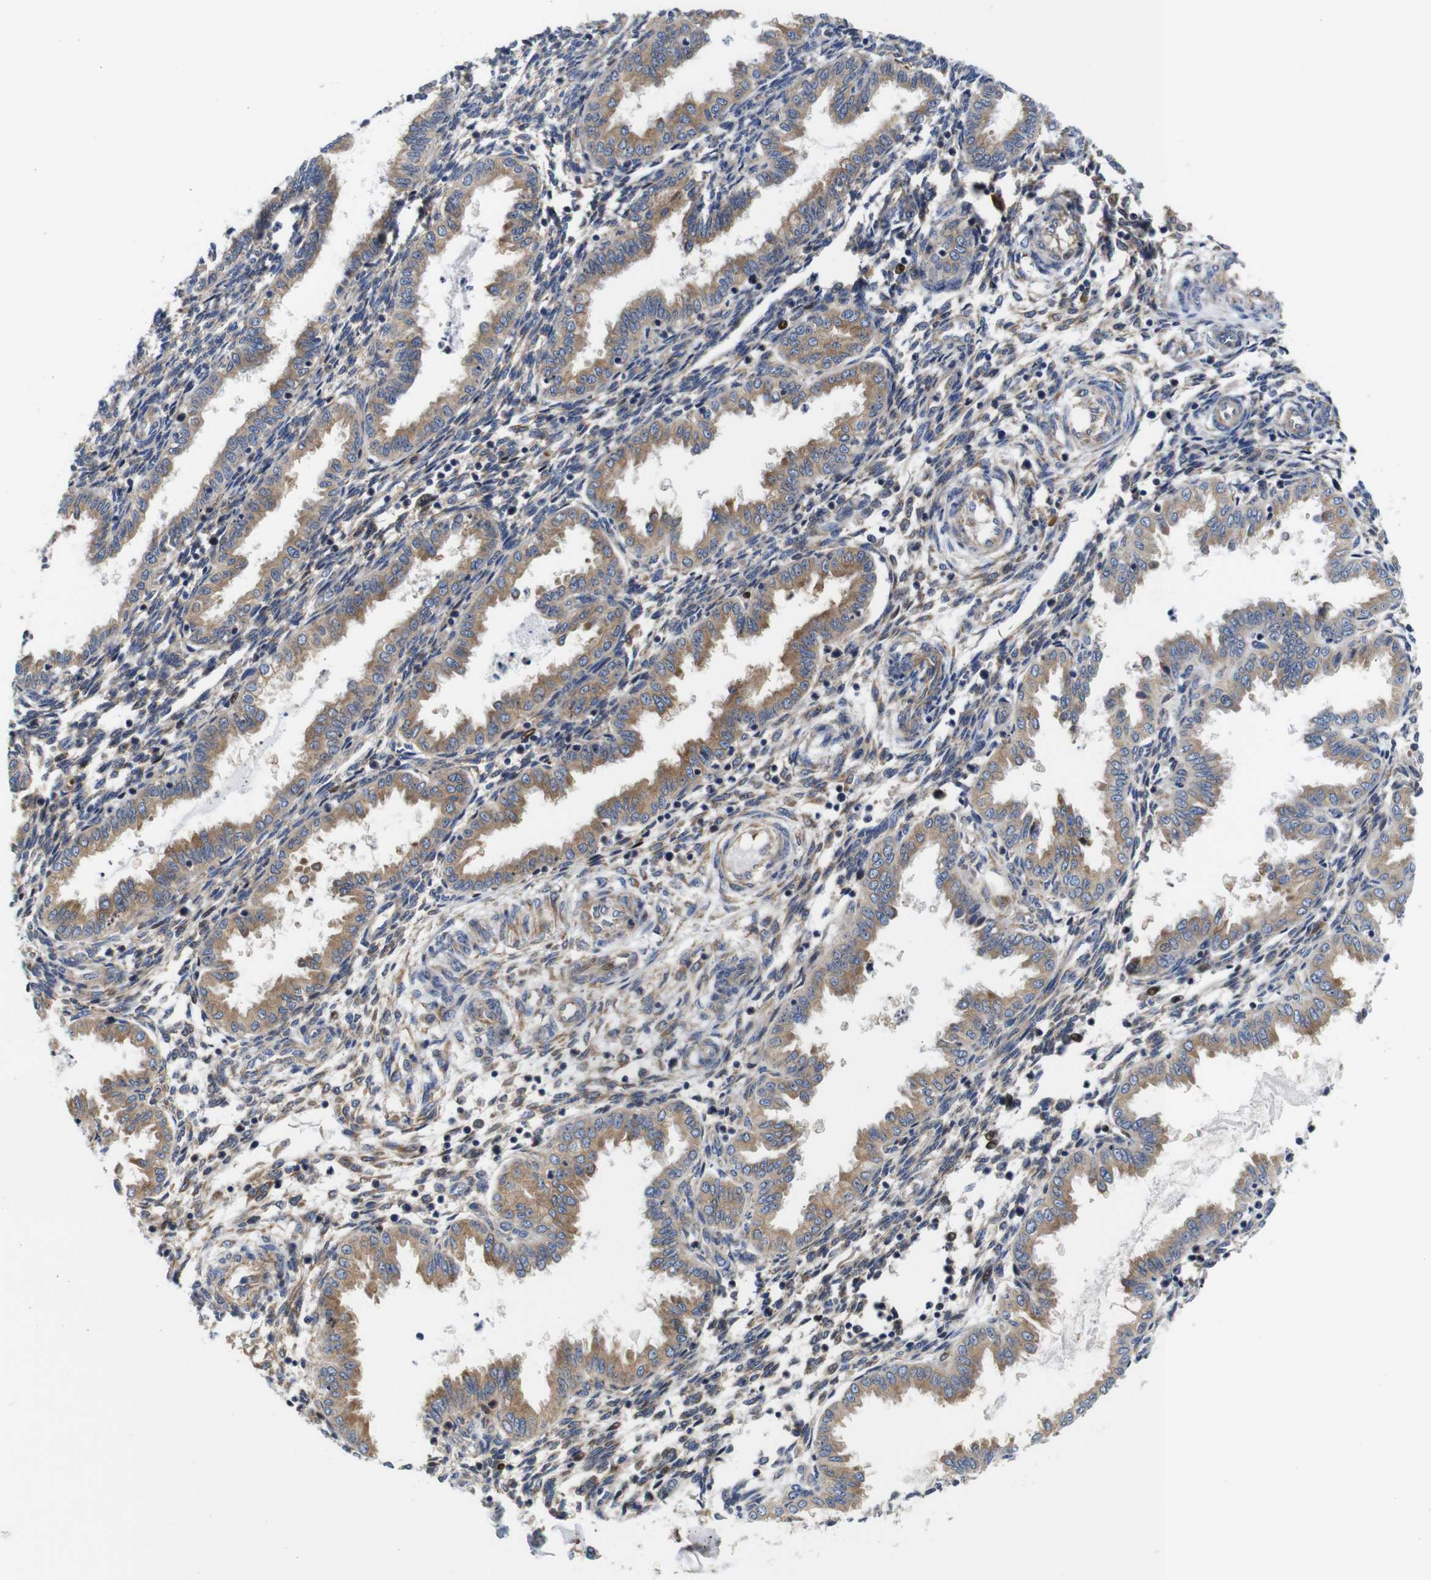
{"staining": {"intensity": "moderate", "quantity": "25%-75%", "location": "cytoplasmic/membranous"}, "tissue": "endometrium", "cell_type": "Cells in endometrial stroma", "image_type": "normal", "snomed": [{"axis": "morphology", "description": "Normal tissue, NOS"}, {"axis": "topography", "description": "Endometrium"}], "caption": "A histopathology image of endometrium stained for a protein displays moderate cytoplasmic/membranous brown staining in cells in endometrial stroma. The protein of interest is stained brown, and the nuclei are stained in blue (DAB IHC with brightfield microscopy, high magnification).", "gene": "CLCC1", "patient": {"sex": "female", "age": 33}}